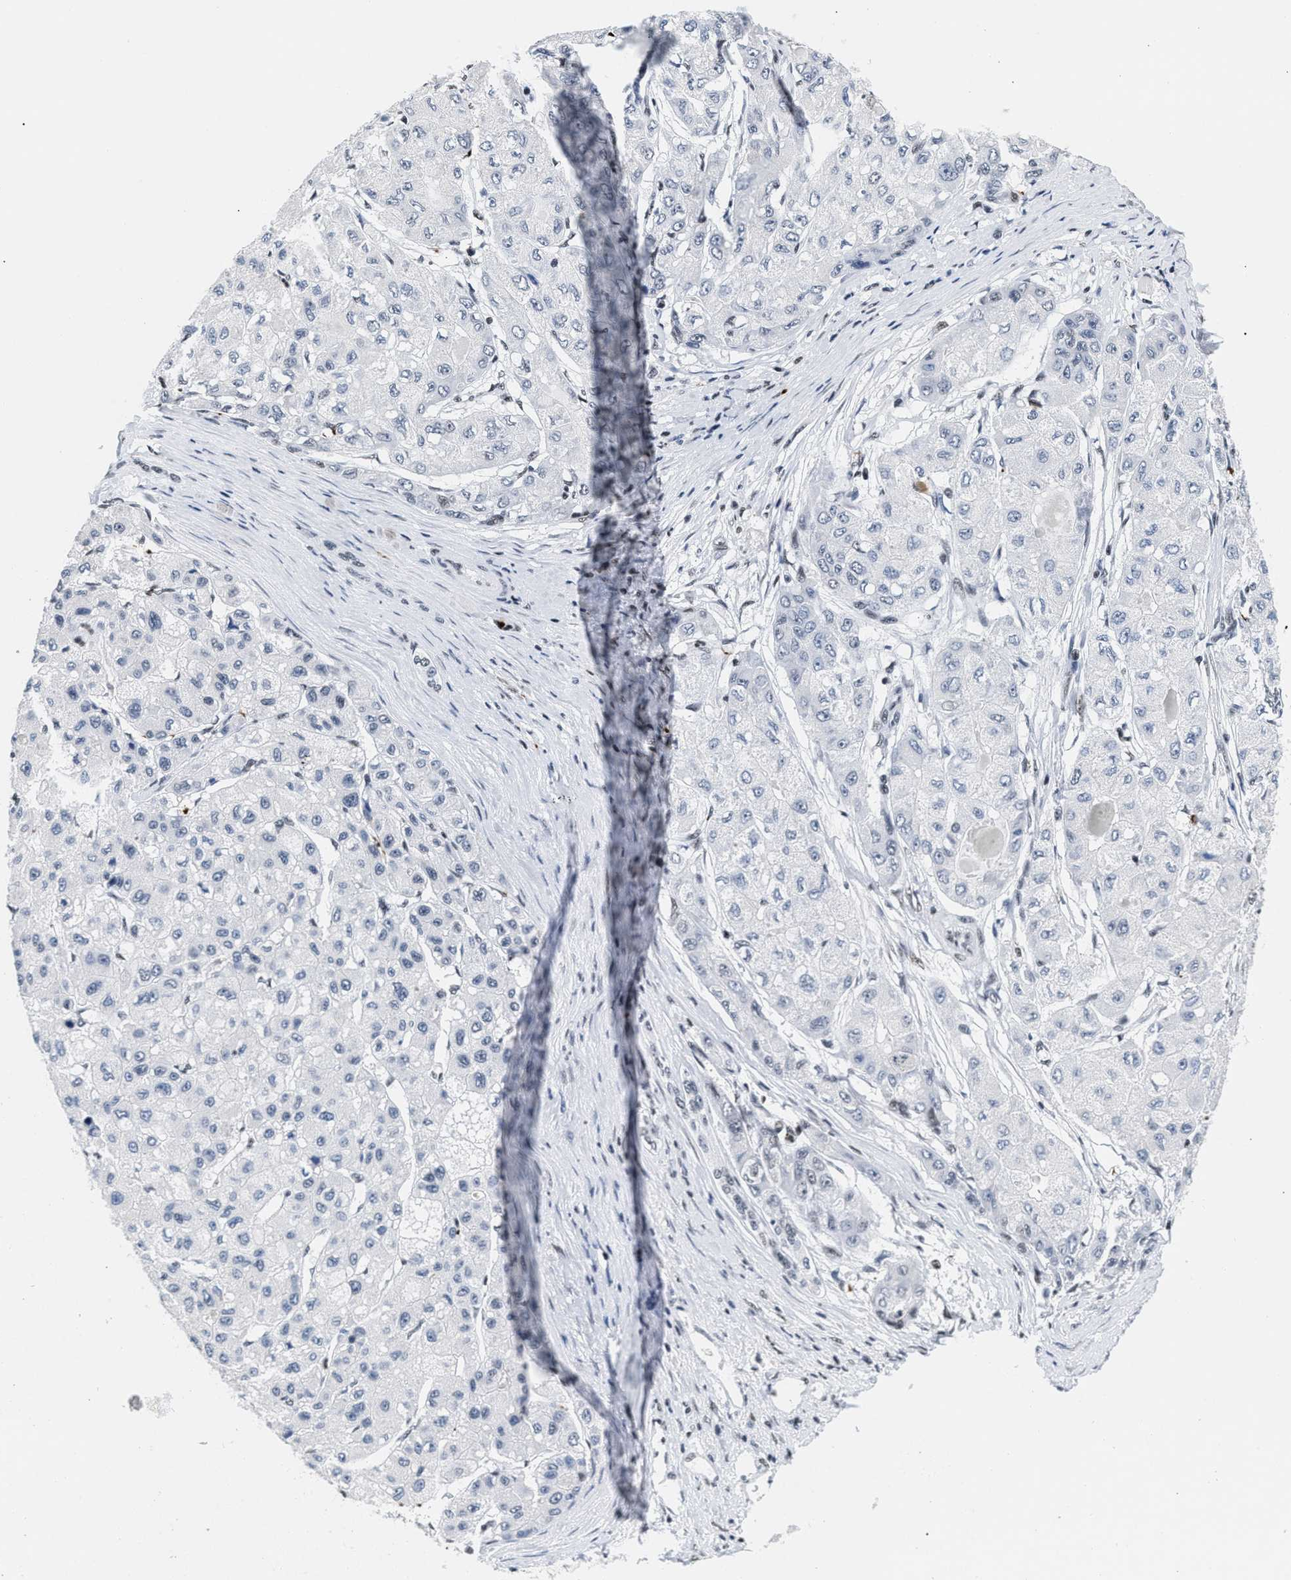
{"staining": {"intensity": "negative", "quantity": "none", "location": "none"}, "tissue": "liver cancer", "cell_type": "Tumor cells", "image_type": "cancer", "snomed": [{"axis": "morphology", "description": "Carcinoma, Hepatocellular, NOS"}, {"axis": "topography", "description": "Liver"}], "caption": "Immunohistochemistry micrograph of liver hepatocellular carcinoma stained for a protein (brown), which reveals no expression in tumor cells. (DAB immunohistochemistry (IHC) visualized using brightfield microscopy, high magnification).", "gene": "RAD21", "patient": {"sex": "male", "age": 80}}